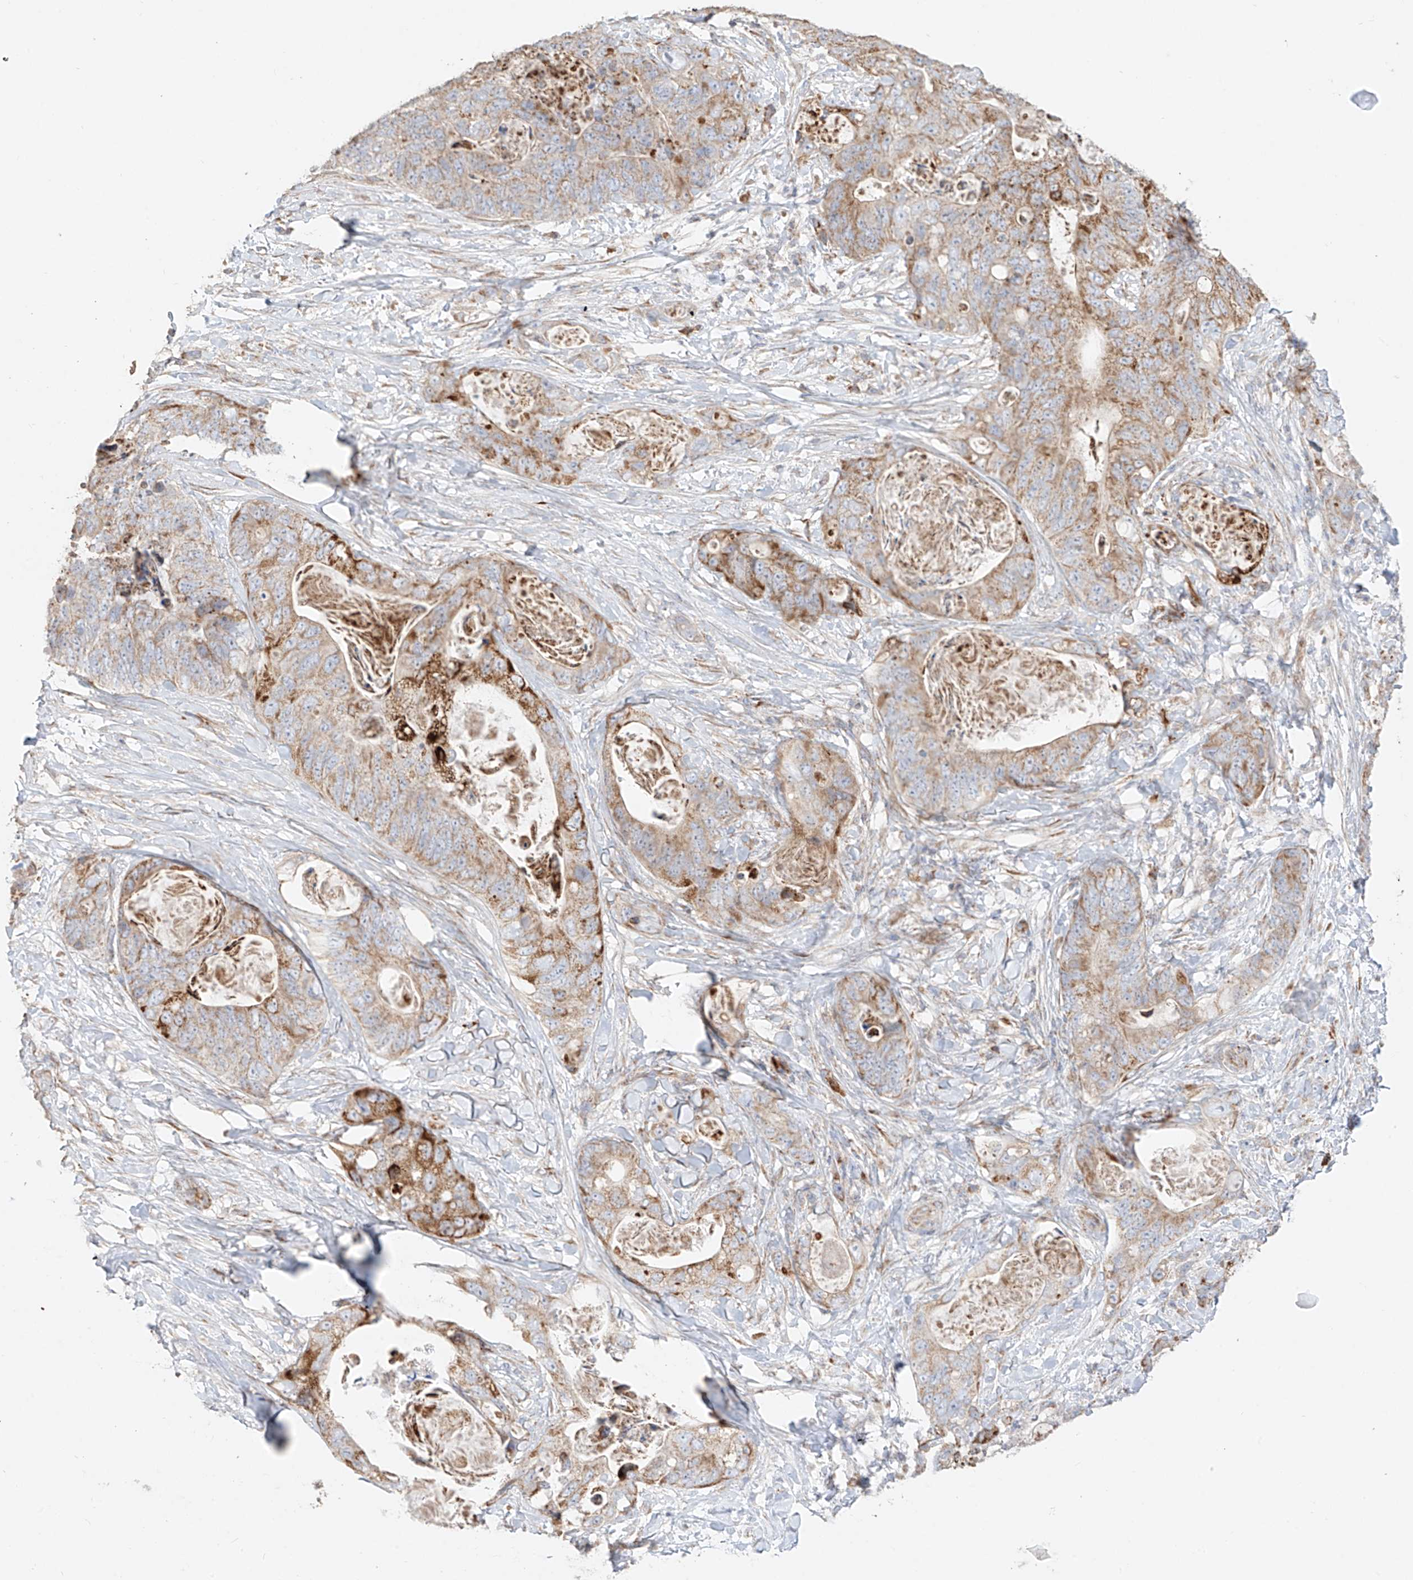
{"staining": {"intensity": "moderate", "quantity": "25%-75%", "location": "cytoplasmic/membranous"}, "tissue": "stomach cancer", "cell_type": "Tumor cells", "image_type": "cancer", "snomed": [{"axis": "morphology", "description": "Adenocarcinoma, NOS"}, {"axis": "topography", "description": "Stomach"}], "caption": "Immunohistochemical staining of human stomach adenocarcinoma displays medium levels of moderate cytoplasmic/membranous protein positivity in approximately 25%-75% of tumor cells.", "gene": "COLGALT2", "patient": {"sex": "female", "age": 89}}